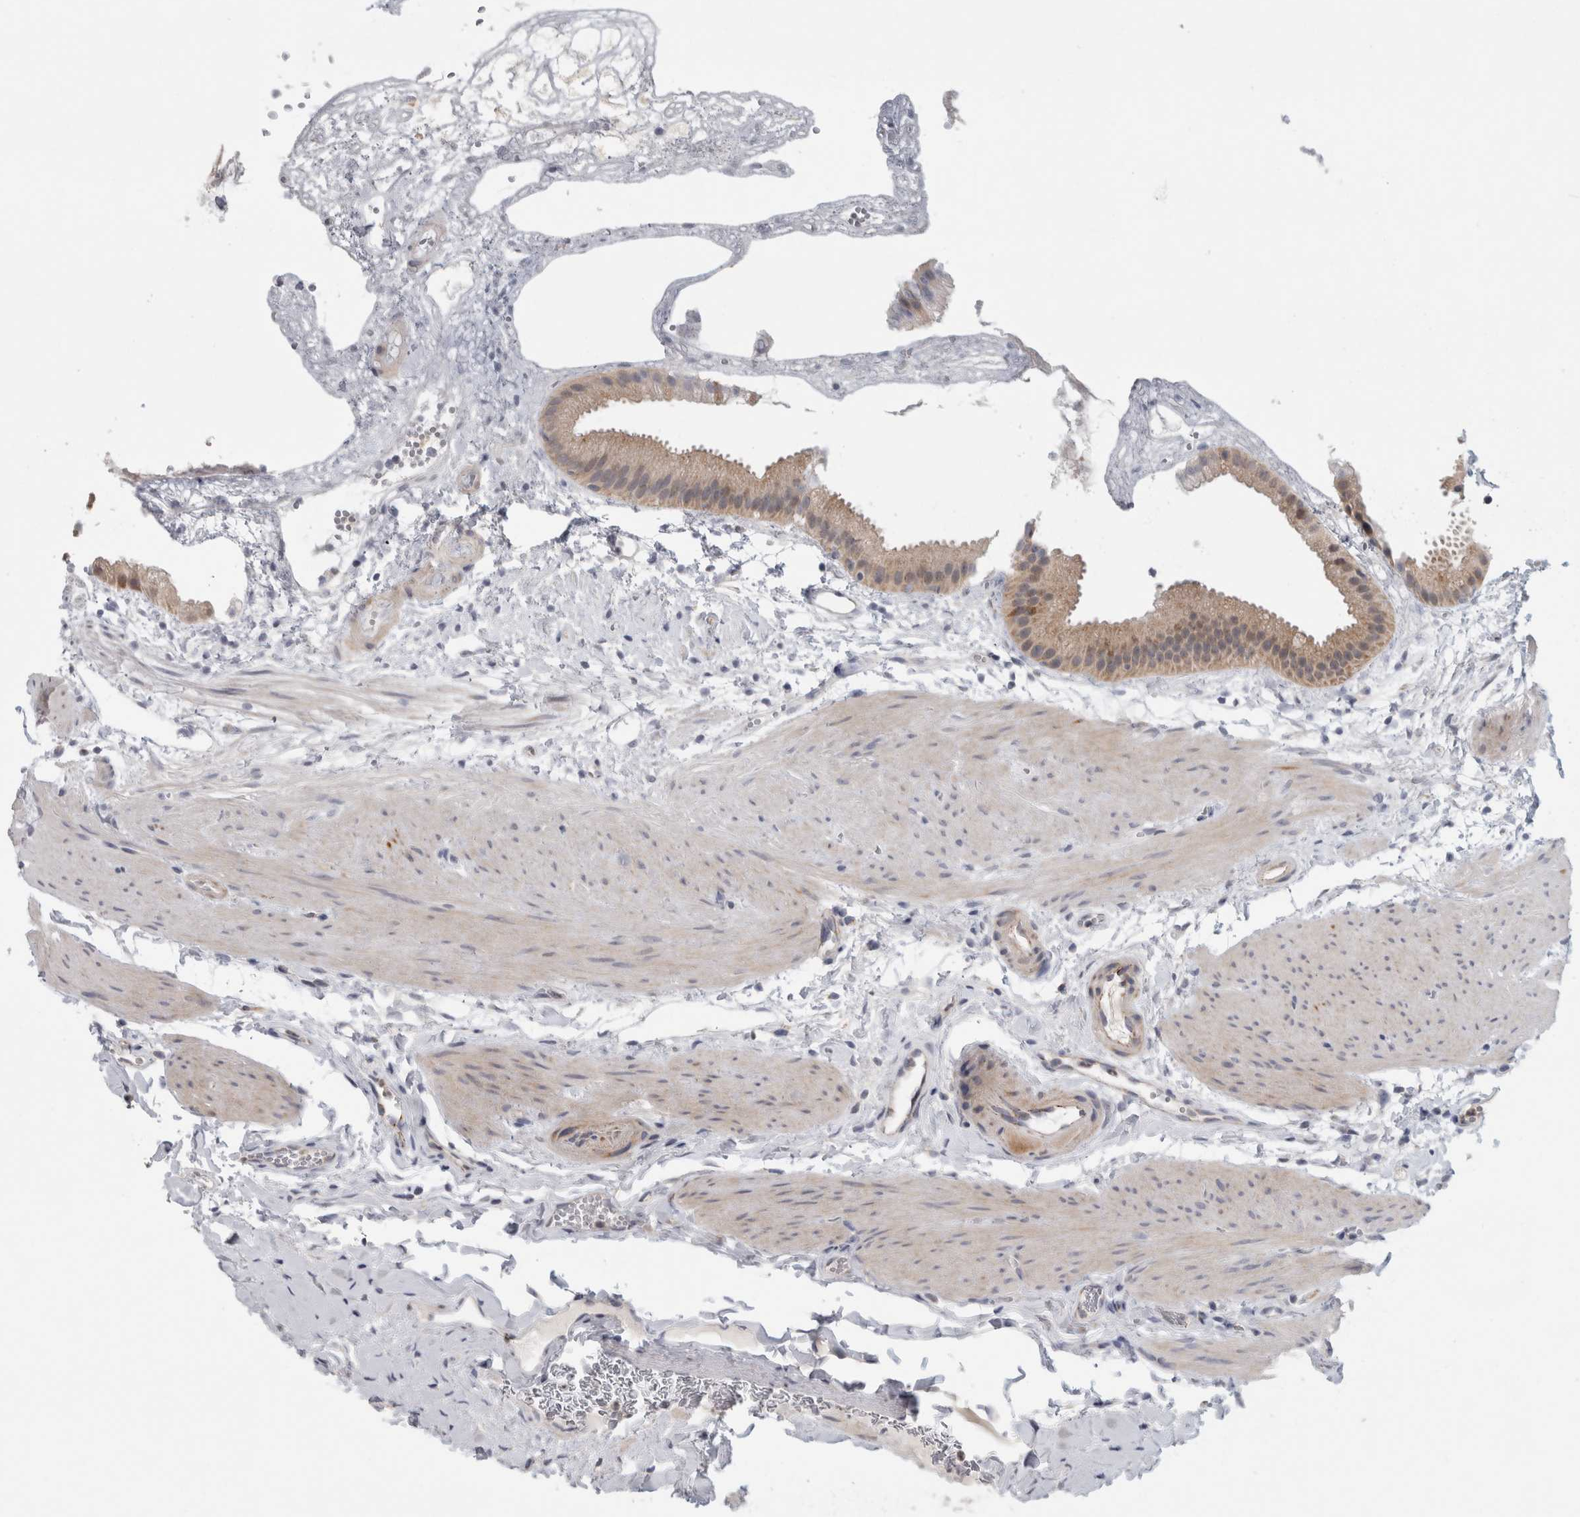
{"staining": {"intensity": "strong", "quantity": "25%-75%", "location": "cytoplasmic/membranous"}, "tissue": "gallbladder", "cell_type": "Glandular cells", "image_type": "normal", "snomed": [{"axis": "morphology", "description": "Normal tissue, NOS"}, {"axis": "topography", "description": "Gallbladder"}], "caption": "A photomicrograph of gallbladder stained for a protein demonstrates strong cytoplasmic/membranous brown staining in glandular cells.", "gene": "RAB18", "patient": {"sex": "female", "age": 64}}